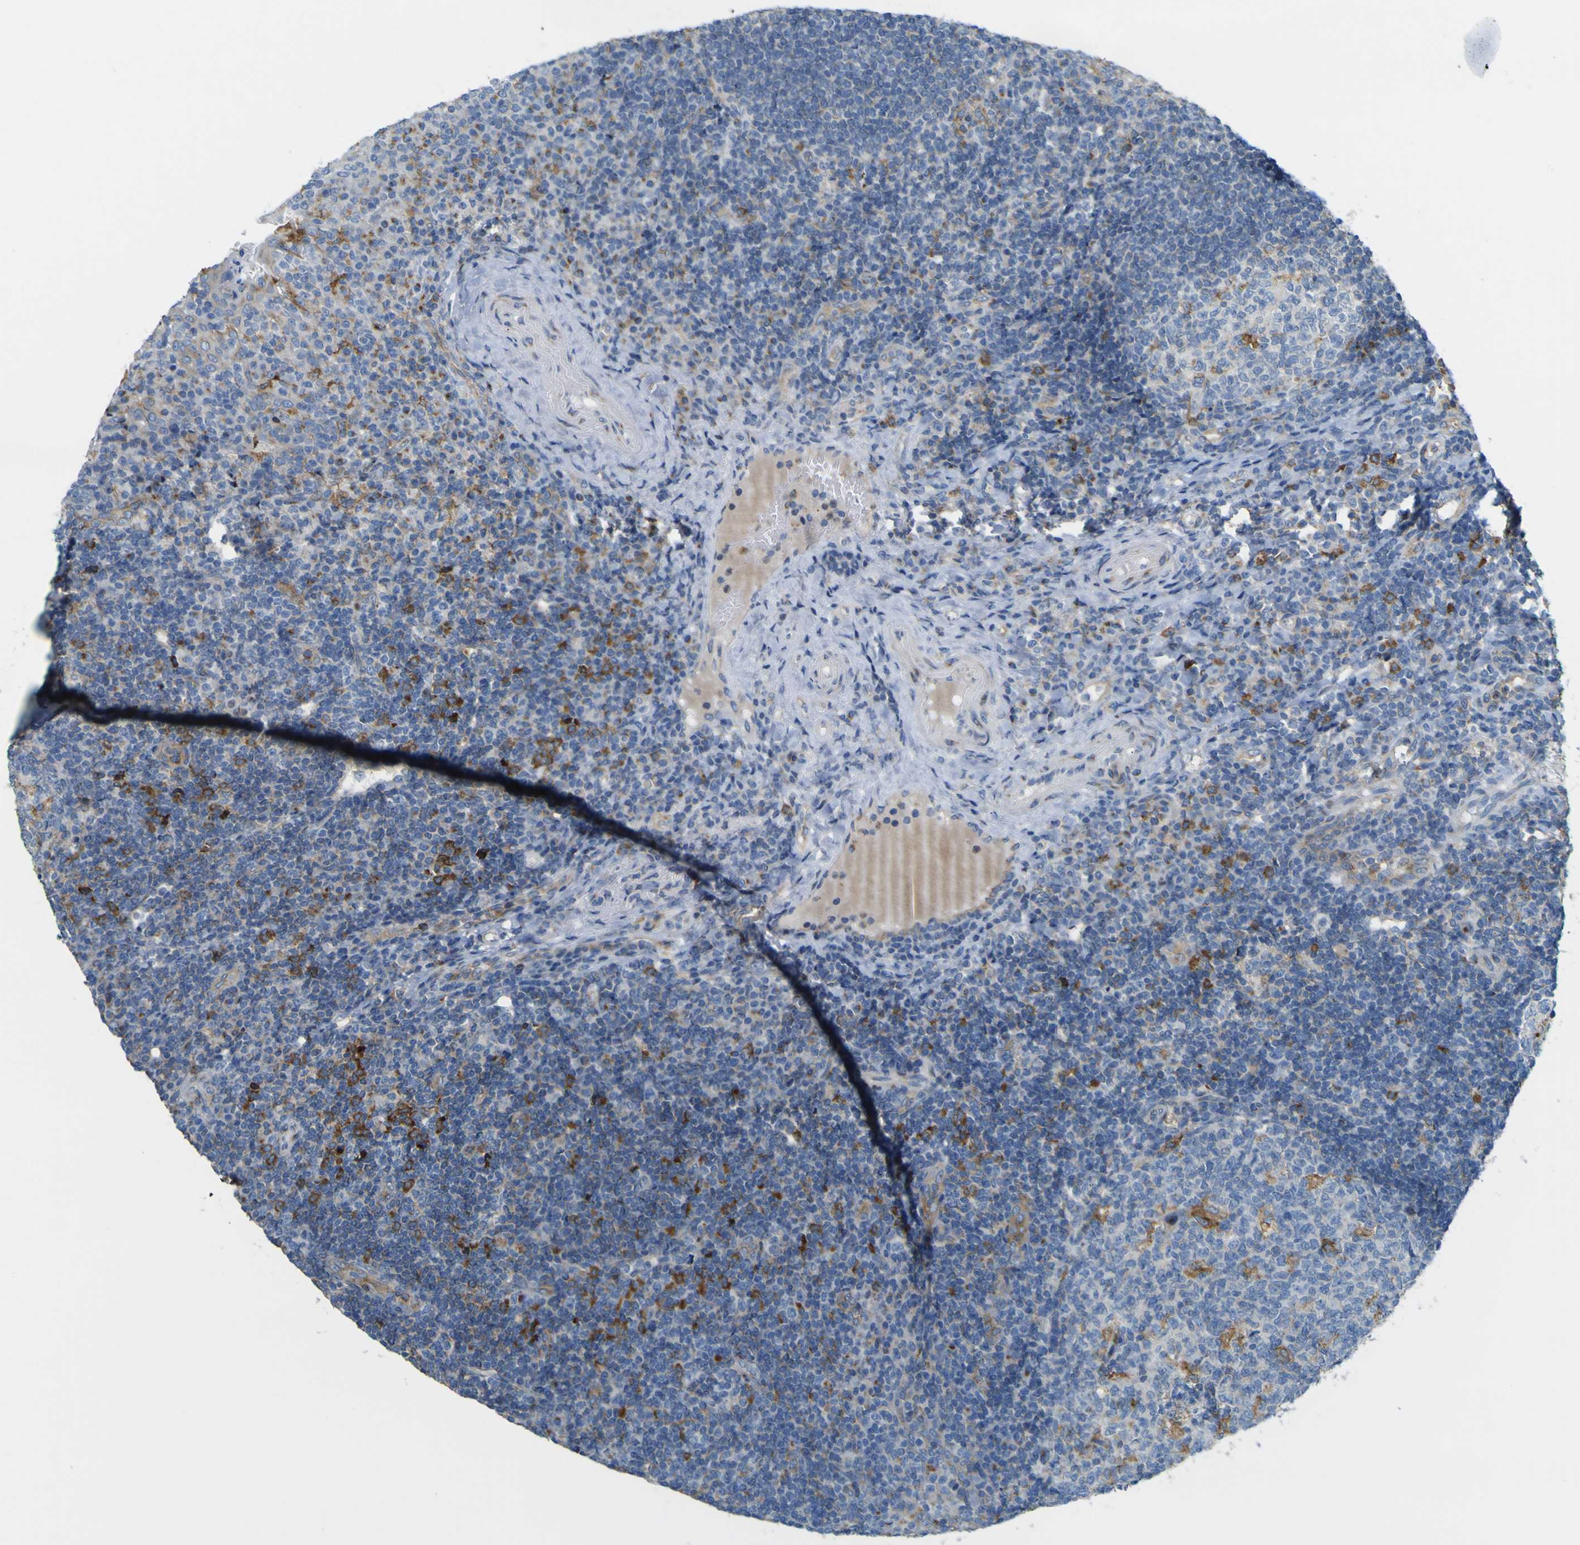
{"staining": {"intensity": "moderate", "quantity": "<25%", "location": "cytoplasmic/membranous"}, "tissue": "tonsil", "cell_type": "Germinal center cells", "image_type": "normal", "snomed": [{"axis": "morphology", "description": "Normal tissue, NOS"}, {"axis": "topography", "description": "Tonsil"}], "caption": "An immunohistochemistry micrograph of unremarkable tissue is shown. Protein staining in brown highlights moderate cytoplasmic/membranous positivity in tonsil within germinal center cells. (DAB (3,3'-diaminobenzidine) = brown stain, brightfield microscopy at high magnification).", "gene": "IGF2R", "patient": {"sex": "female", "age": 40}}